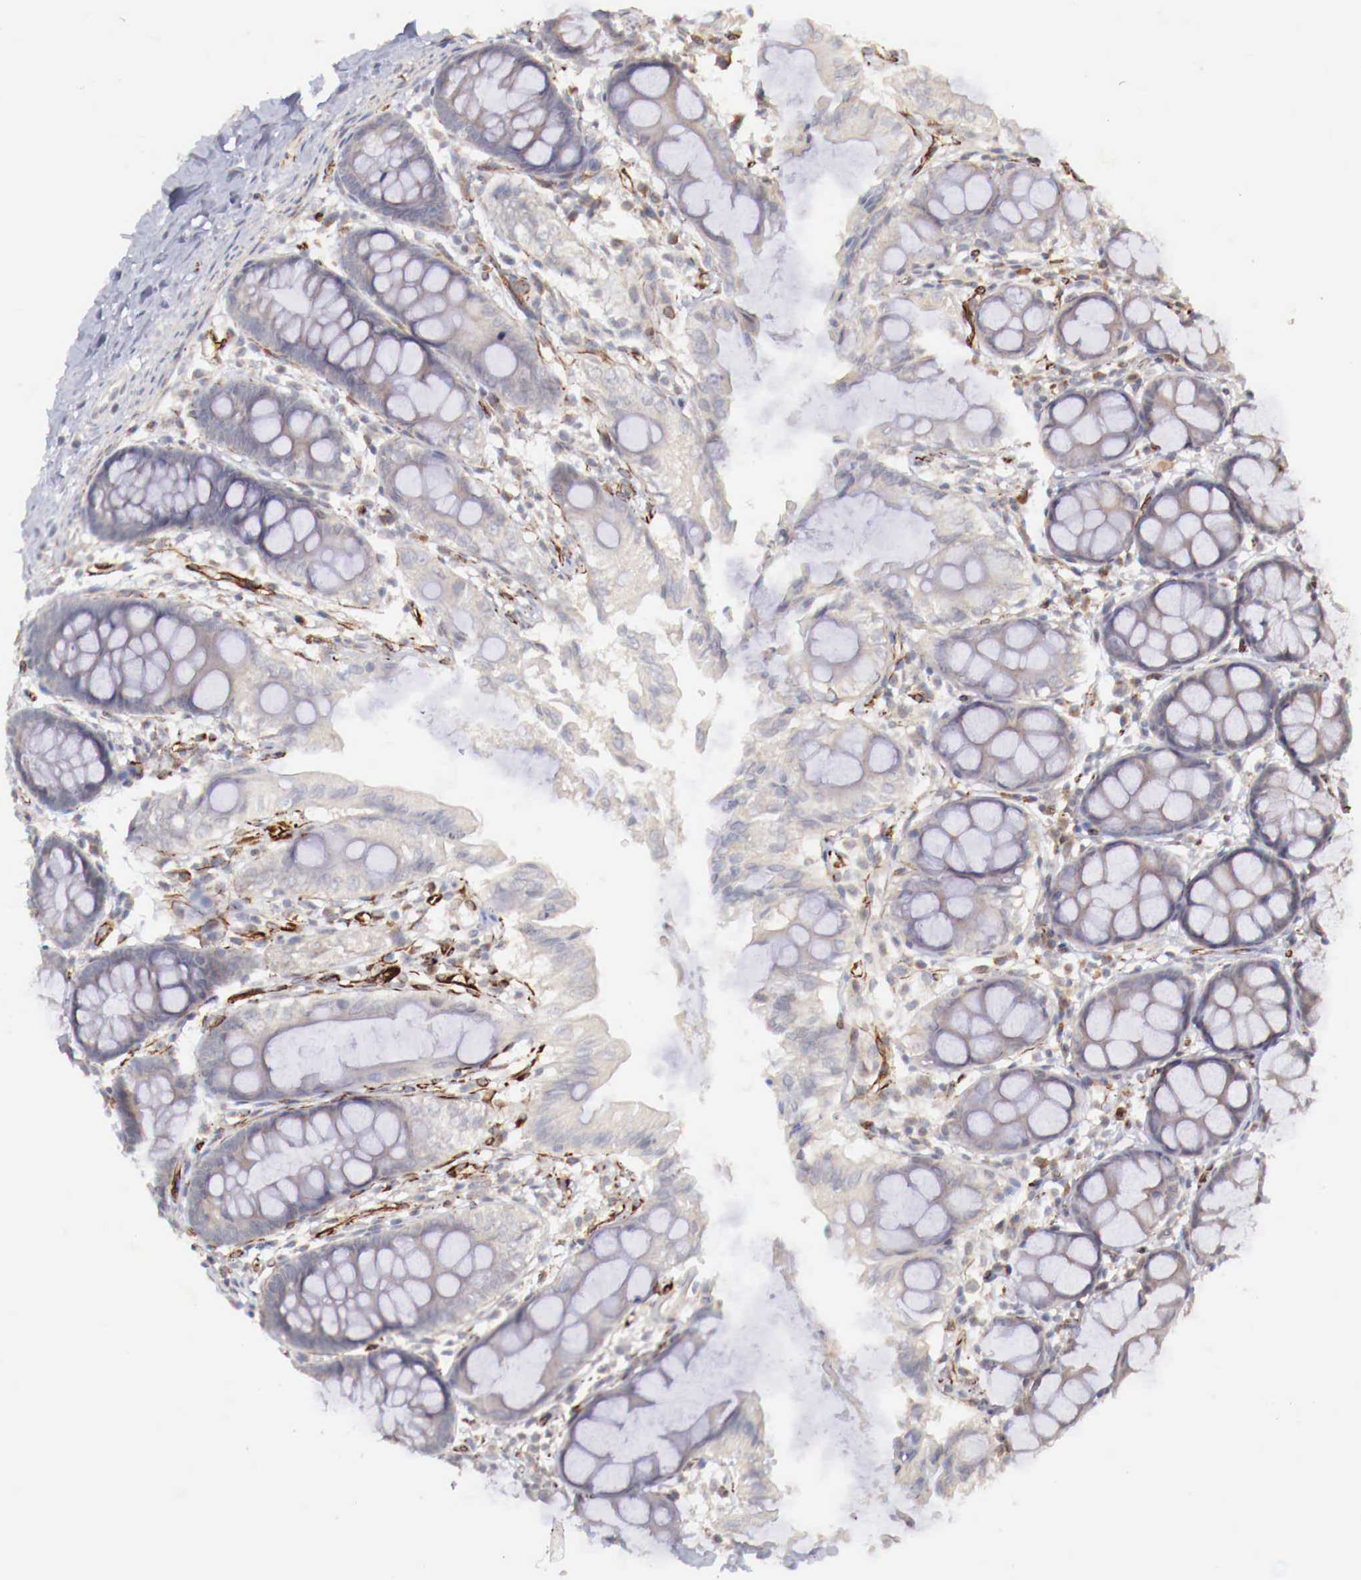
{"staining": {"intensity": "negative", "quantity": "none", "location": "none"}, "tissue": "colon", "cell_type": "Endothelial cells", "image_type": "normal", "snomed": [{"axis": "morphology", "description": "Normal tissue, NOS"}, {"axis": "topography", "description": "Colon"}], "caption": "The photomicrograph exhibits no significant expression in endothelial cells of colon. The staining was performed using DAB to visualize the protein expression in brown, while the nuclei were stained in blue with hematoxylin (Magnification: 20x).", "gene": "WT1", "patient": {"sex": "male", "age": 54}}